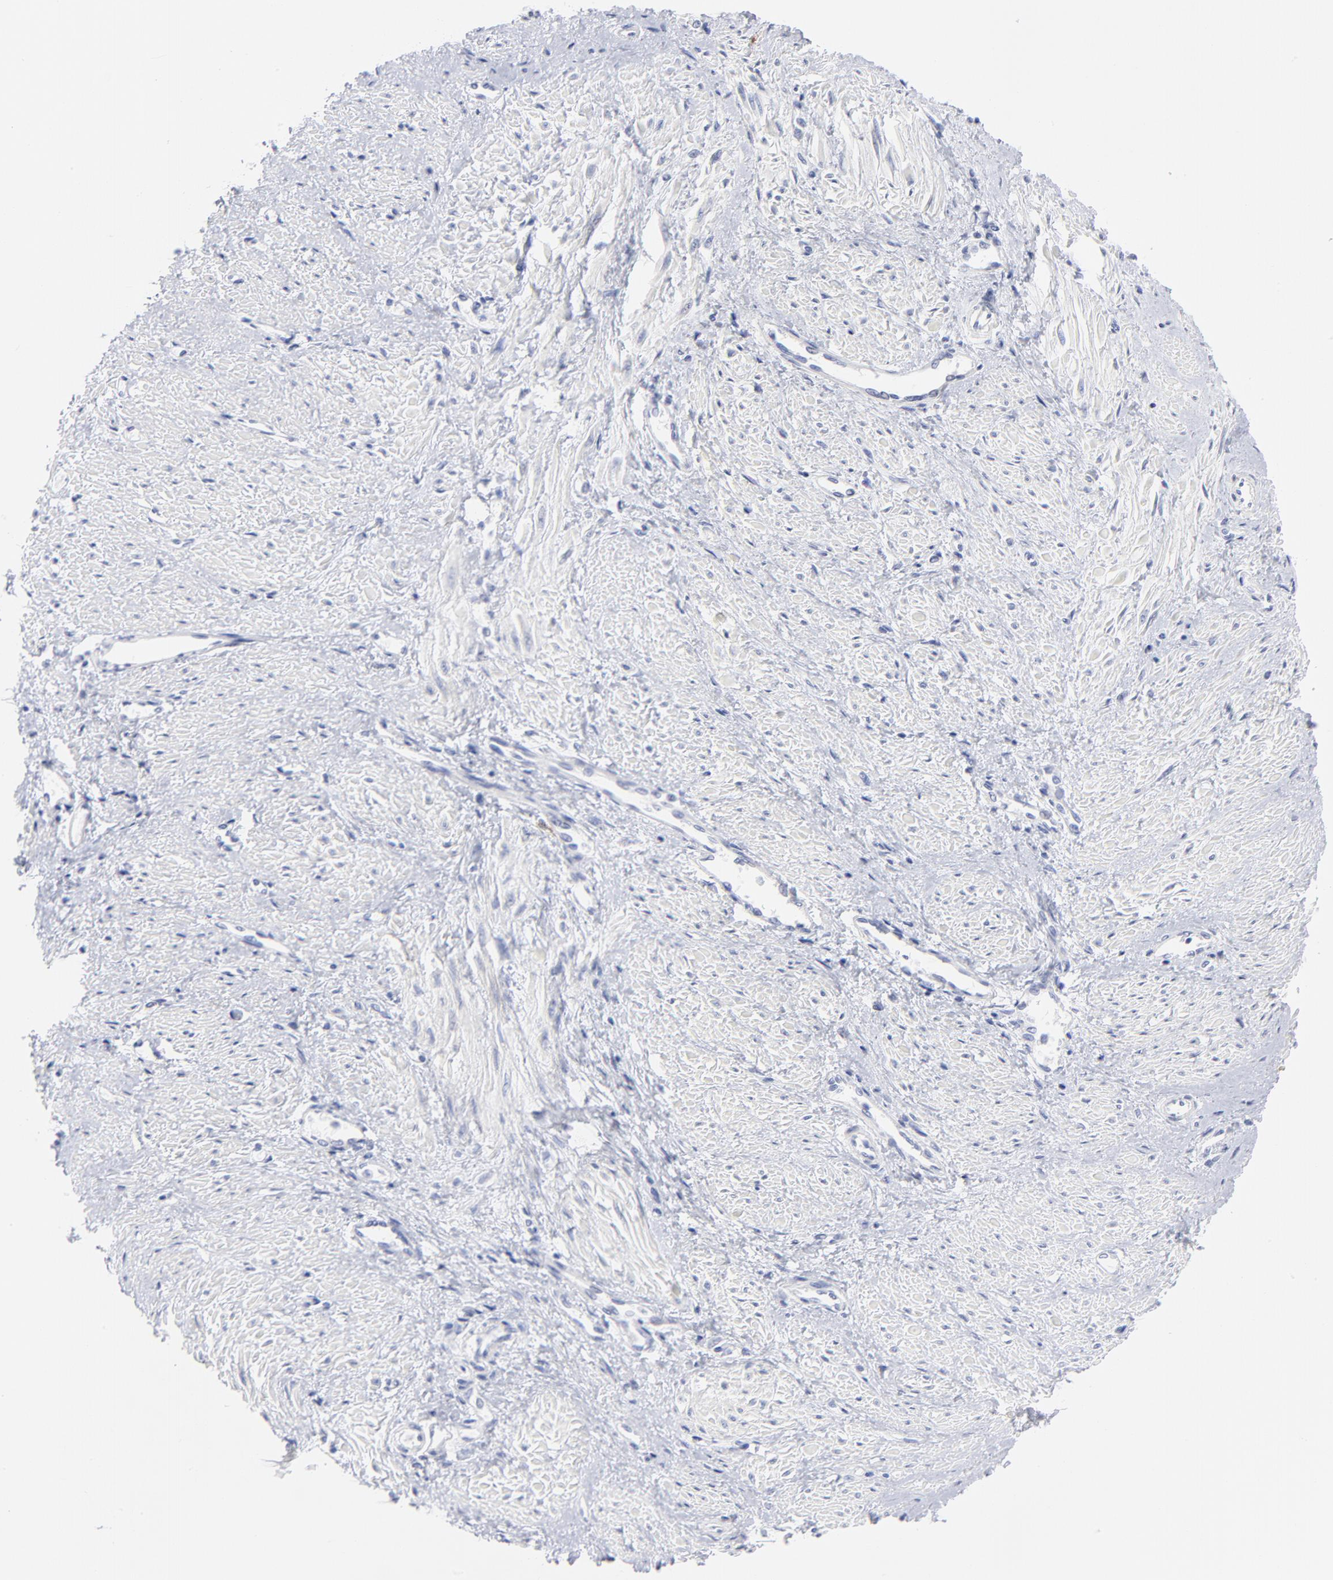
{"staining": {"intensity": "negative", "quantity": "none", "location": "none"}, "tissue": "smooth muscle", "cell_type": "Smooth muscle cells", "image_type": "normal", "snomed": [{"axis": "morphology", "description": "Normal tissue, NOS"}, {"axis": "topography", "description": "Smooth muscle"}, {"axis": "topography", "description": "Uterus"}], "caption": "Immunohistochemistry (IHC) photomicrograph of unremarkable smooth muscle: smooth muscle stained with DAB reveals no significant protein positivity in smooth muscle cells.", "gene": "CCNB1", "patient": {"sex": "female", "age": 39}}